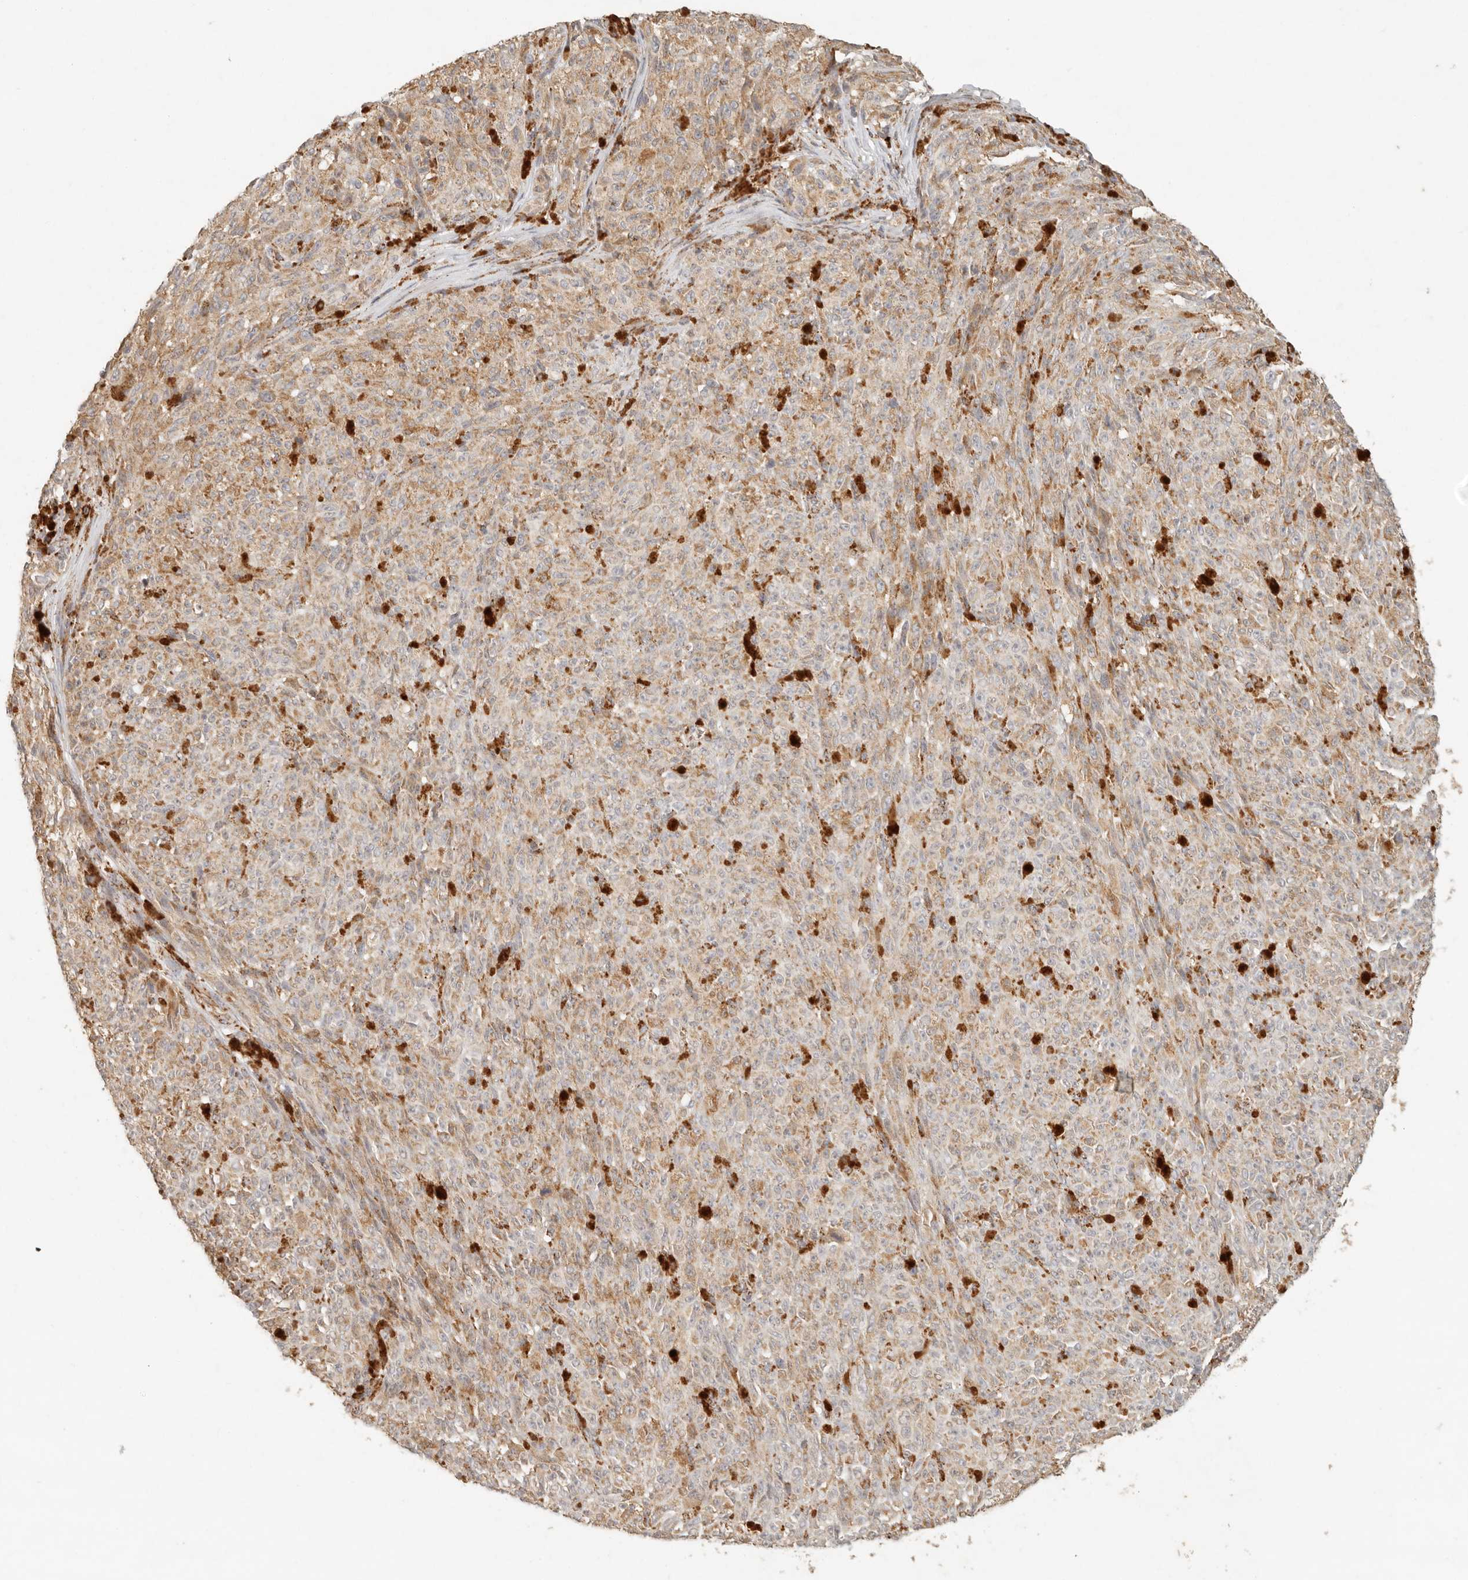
{"staining": {"intensity": "moderate", "quantity": "25%-75%", "location": "cytoplasmic/membranous"}, "tissue": "melanoma", "cell_type": "Tumor cells", "image_type": "cancer", "snomed": [{"axis": "morphology", "description": "Malignant melanoma, NOS"}, {"axis": "topography", "description": "Skin"}], "caption": "About 25%-75% of tumor cells in human melanoma reveal moderate cytoplasmic/membranous protein expression as visualized by brown immunohistochemical staining.", "gene": "MRPL55", "patient": {"sex": "female", "age": 82}}